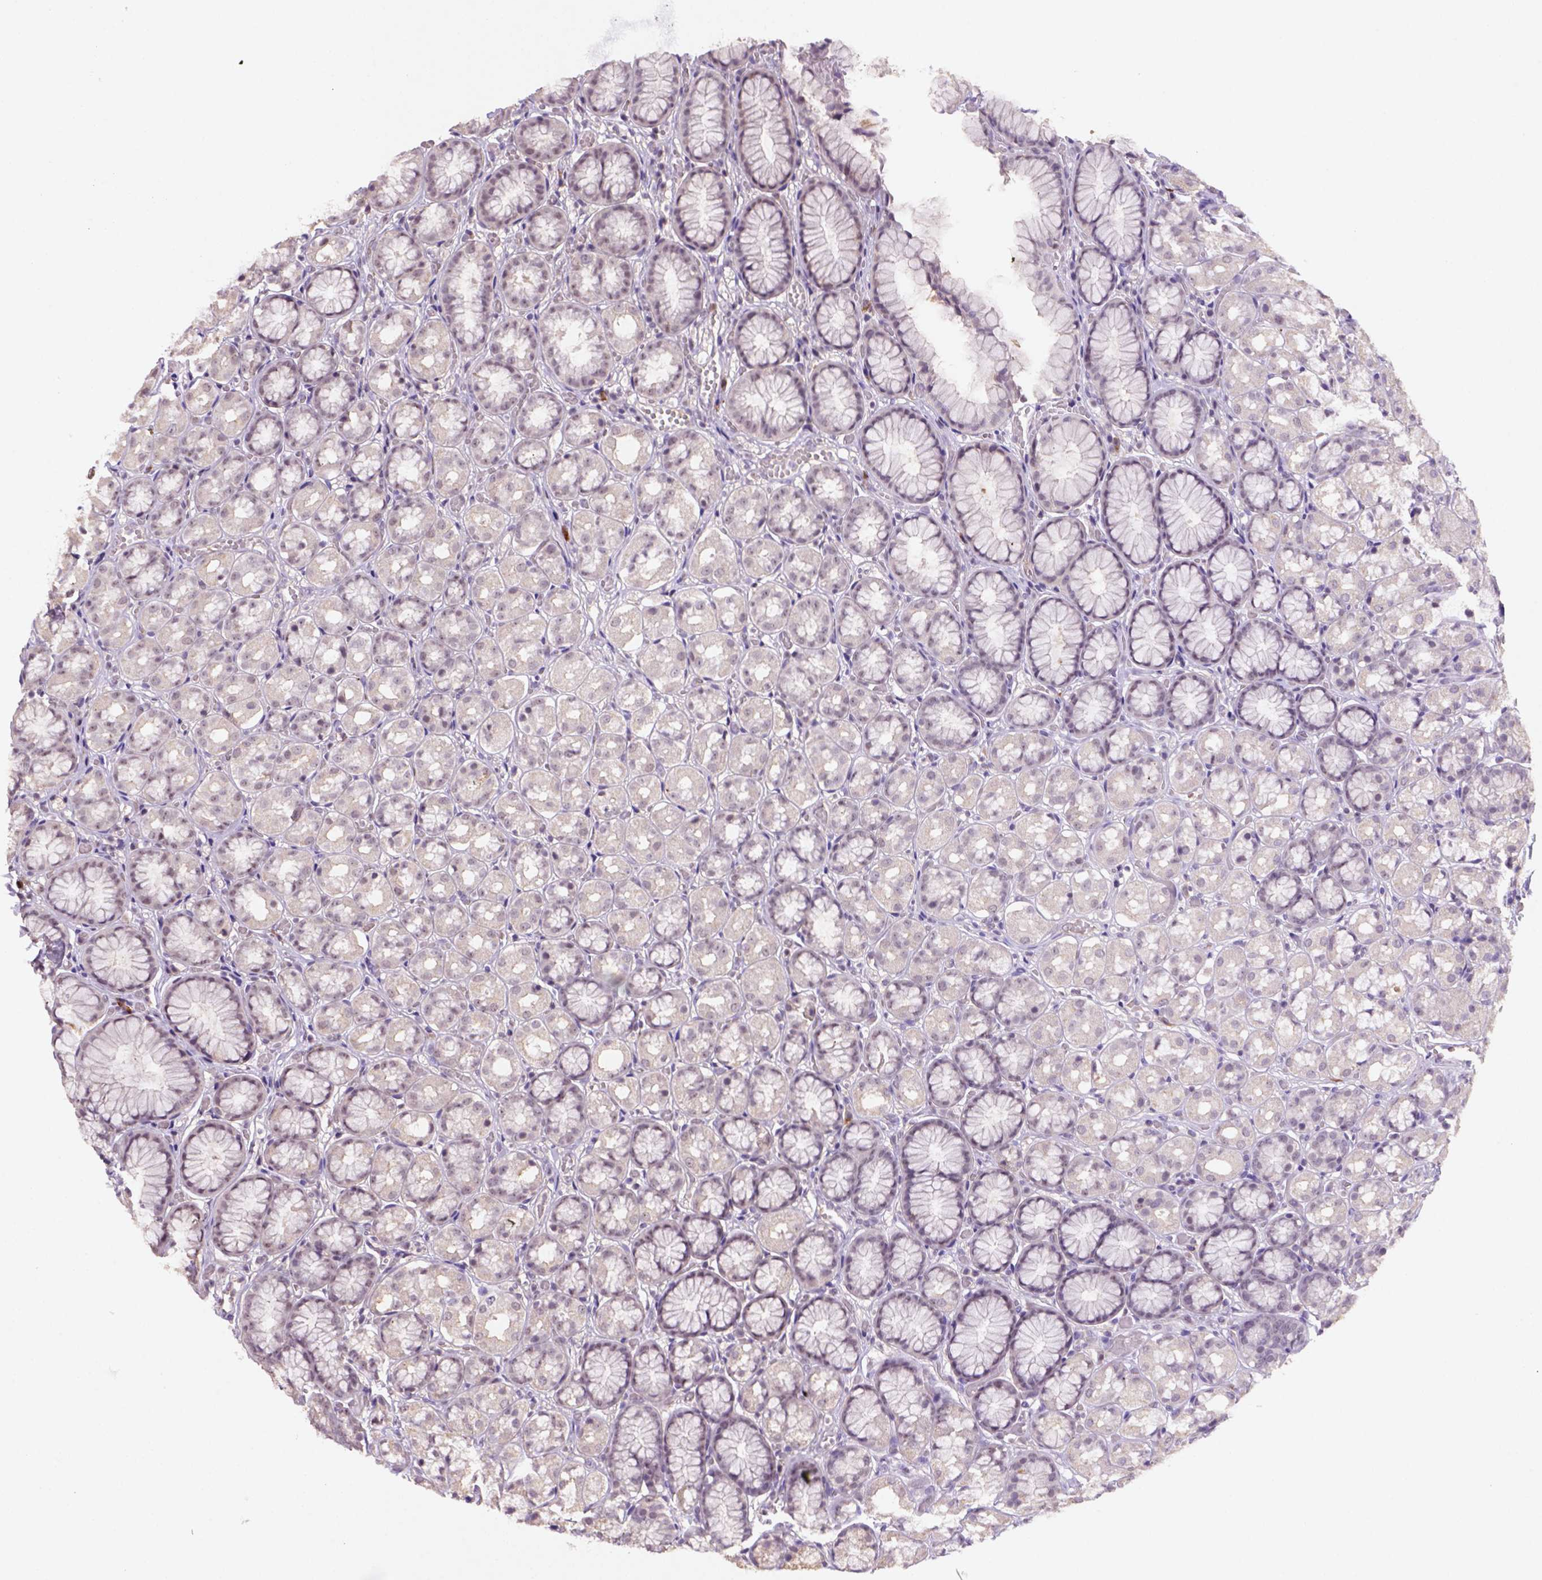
{"staining": {"intensity": "weak", "quantity": "25%-75%", "location": "cytoplasmic/membranous,nuclear"}, "tissue": "stomach", "cell_type": "Glandular cells", "image_type": "normal", "snomed": [{"axis": "morphology", "description": "Normal tissue, NOS"}, {"axis": "topography", "description": "Stomach"}], "caption": "Immunohistochemistry histopathology image of benign stomach: human stomach stained using immunohistochemistry (IHC) shows low levels of weak protein expression localized specifically in the cytoplasmic/membranous,nuclear of glandular cells, appearing as a cytoplasmic/membranous,nuclear brown color.", "gene": "SCML4", "patient": {"sex": "male", "age": 70}}